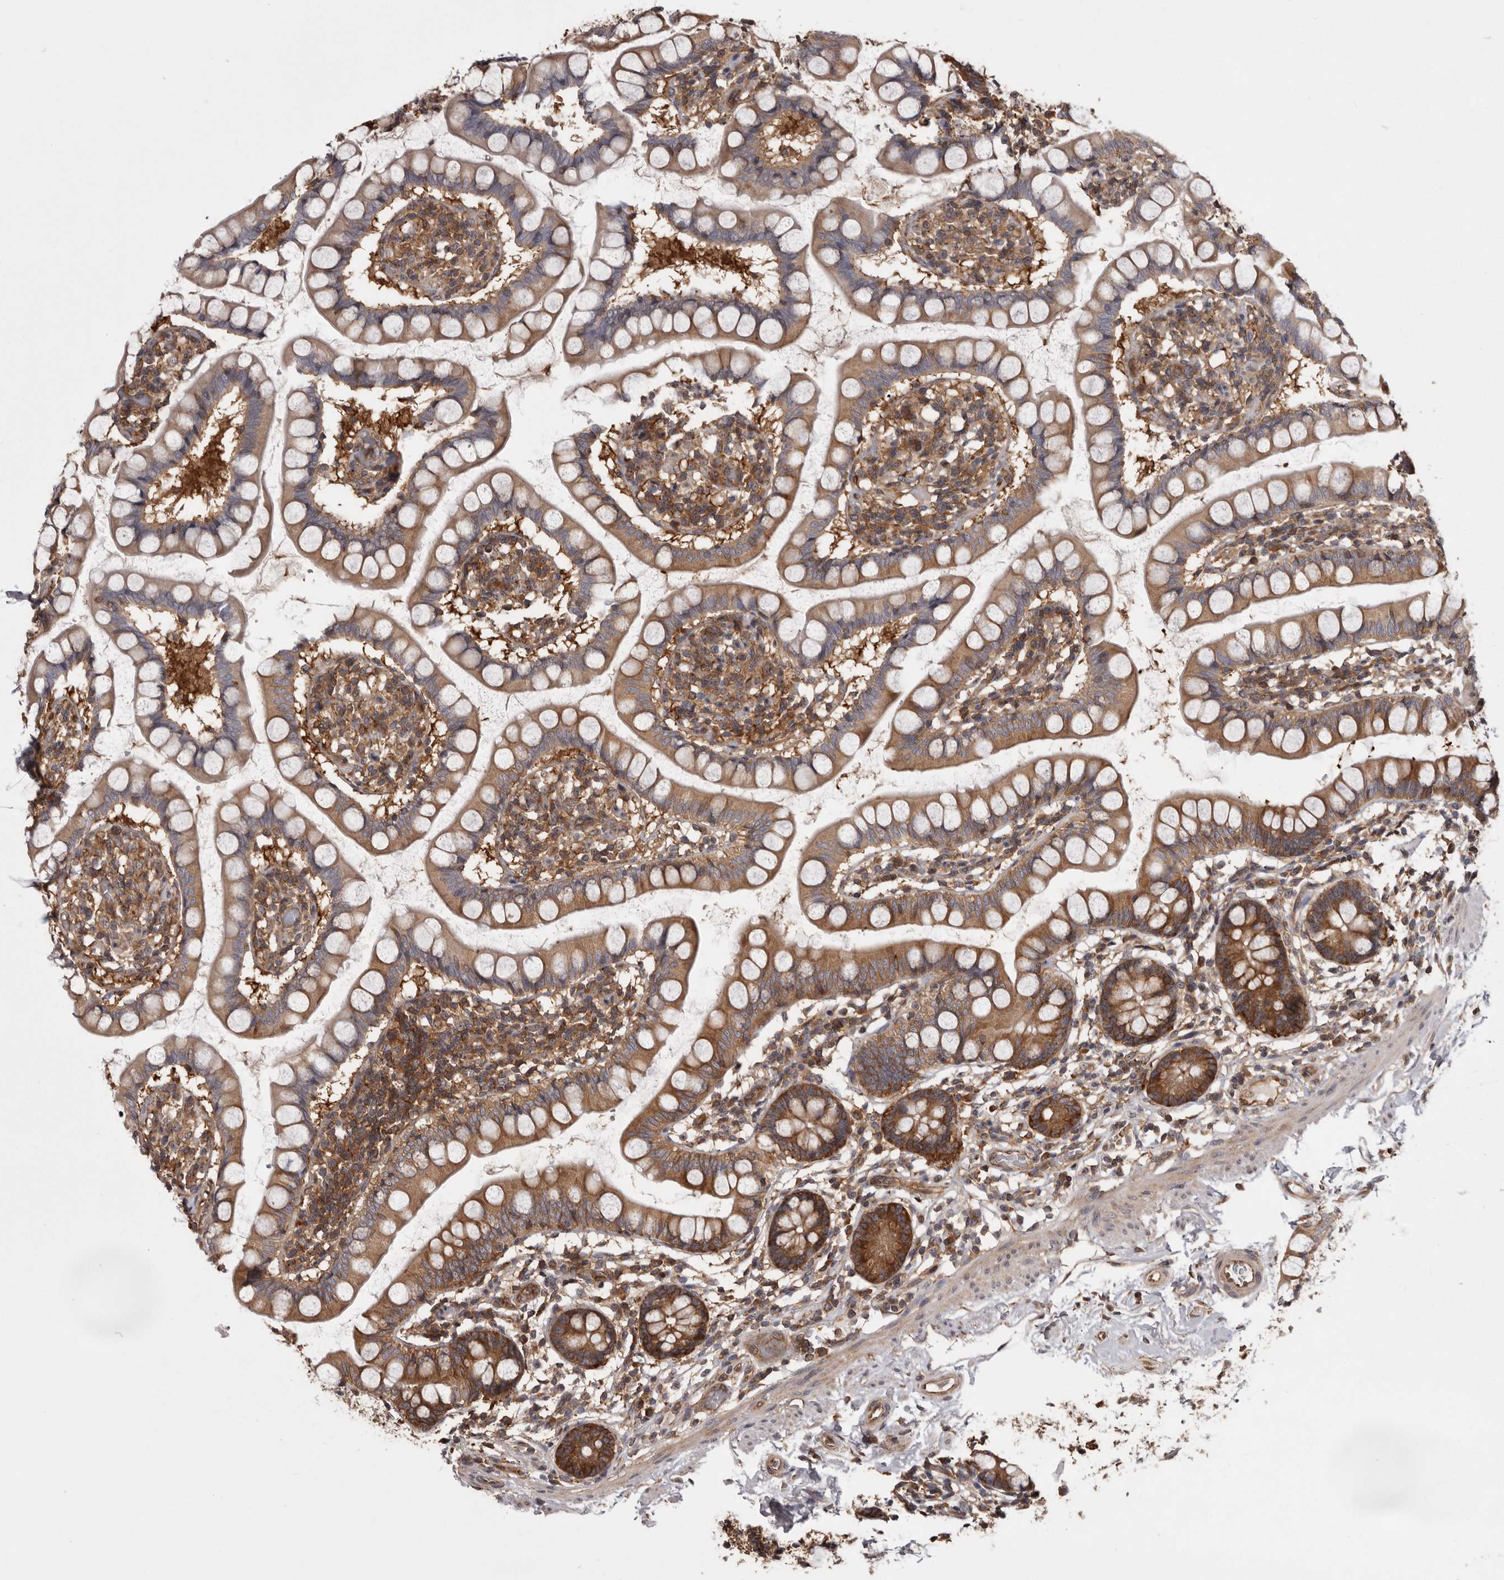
{"staining": {"intensity": "moderate", "quantity": ">75%", "location": "cytoplasmic/membranous"}, "tissue": "small intestine", "cell_type": "Glandular cells", "image_type": "normal", "snomed": [{"axis": "morphology", "description": "Normal tissue, NOS"}, {"axis": "topography", "description": "Small intestine"}], "caption": "Immunohistochemistry (IHC) micrograph of benign small intestine: small intestine stained using IHC shows medium levels of moderate protein expression localized specifically in the cytoplasmic/membranous of glandular cells, appearing as a cytoplasmic/membranous brown color.", "gene": "DARS1", "patient": {"sex": "female", "age": 84}}